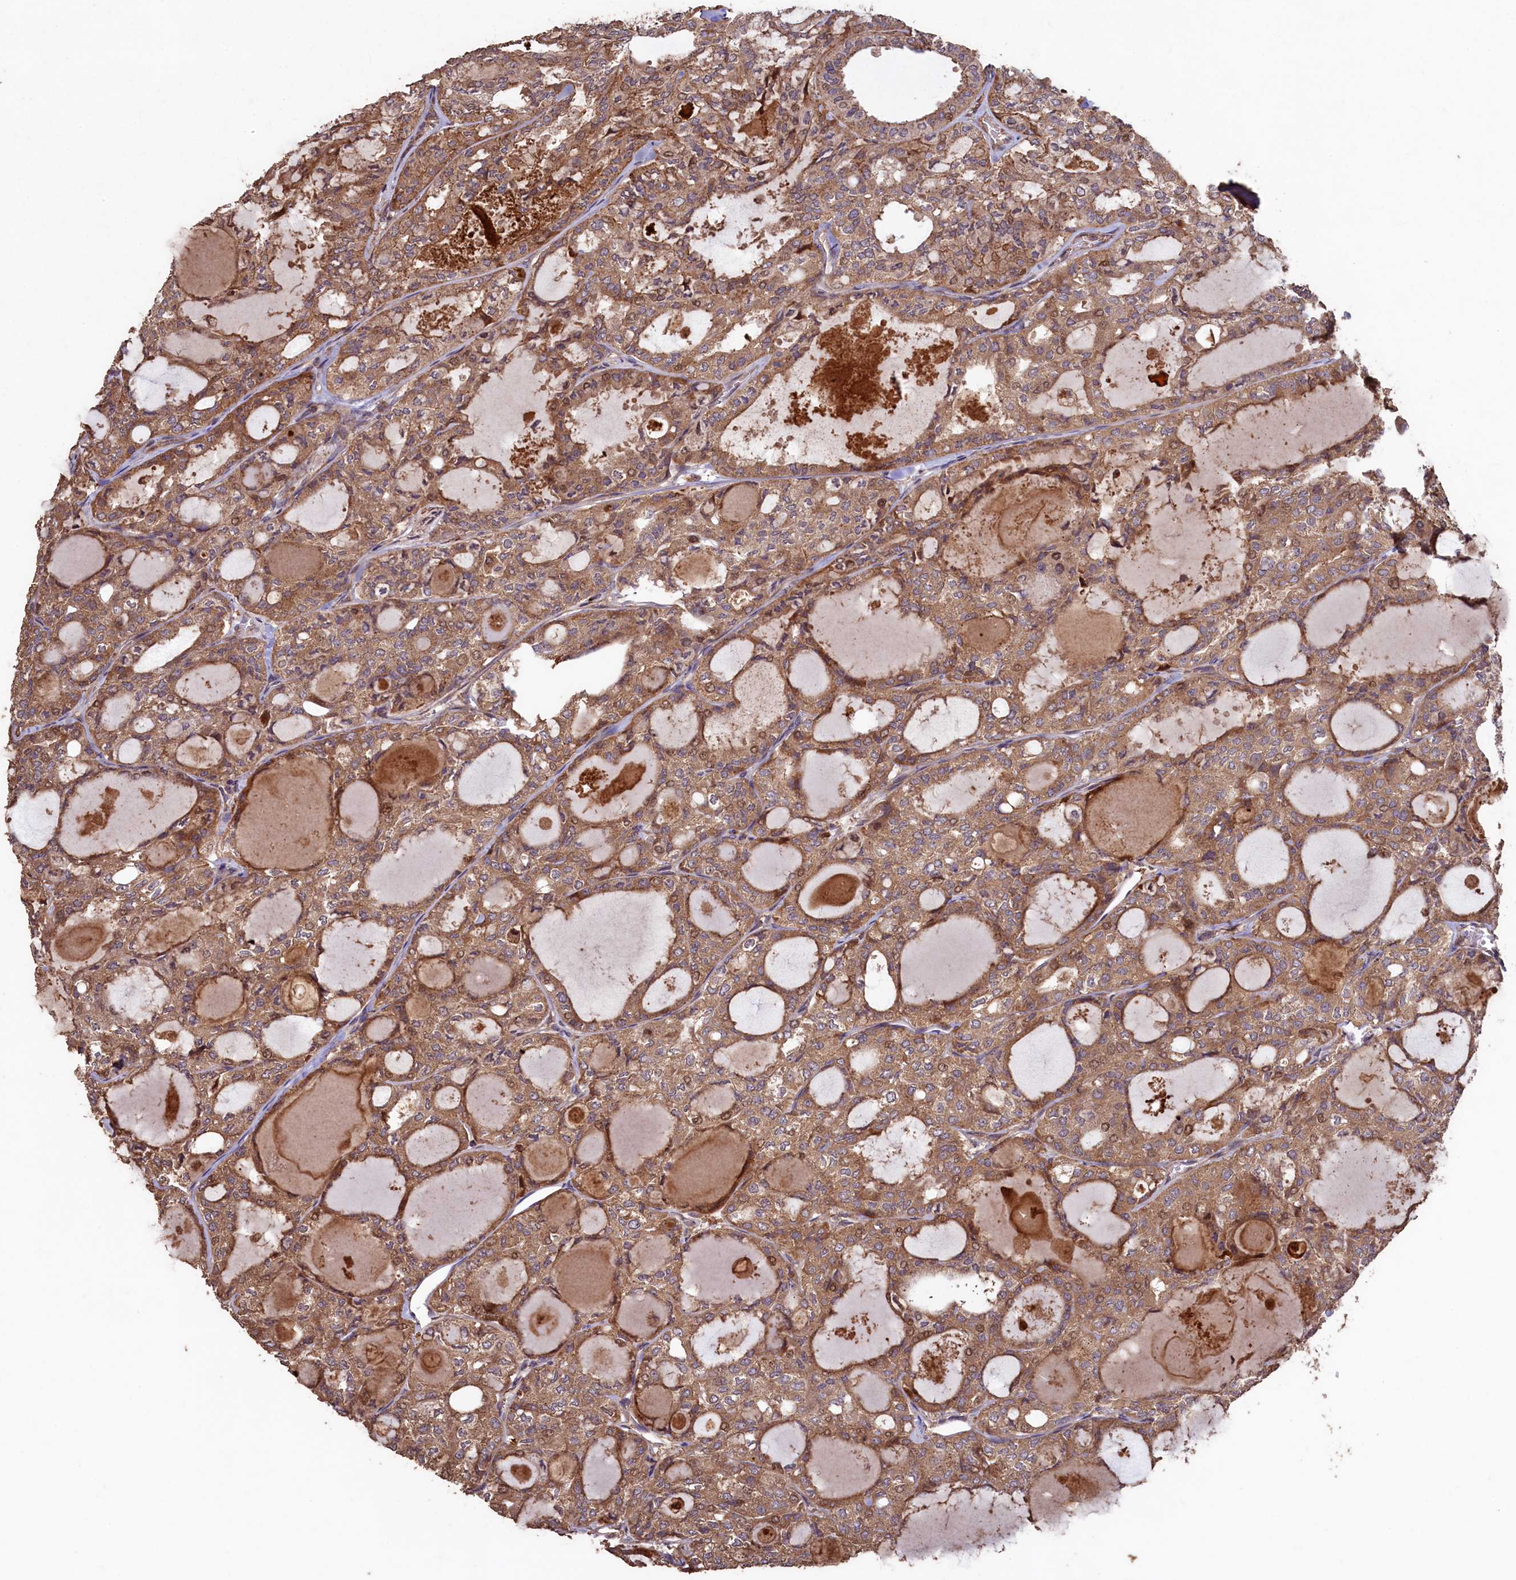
{"staining": {"intensity": "moderate", "quantity": ">75%", "location": "cytoplasmic/membranous"}, "tissue": "thyroid cancer", "cell_type": "Tumor cells", "image_type": "cancer", "snomed": [{"axis": "morphology", "description": "Follicular adenoma carcinoma, NOS"}, {"axis": "topography", "description": "Thyroid gland"}], "caption": "Thyroid cancer was stained to show a protein in brown. There is medium levels of moderate cytoplasmic/membranous staining in about >75% of tumor cells.", "gene": "TMEM98", "patient": {"sex": "male", "age": 75}}